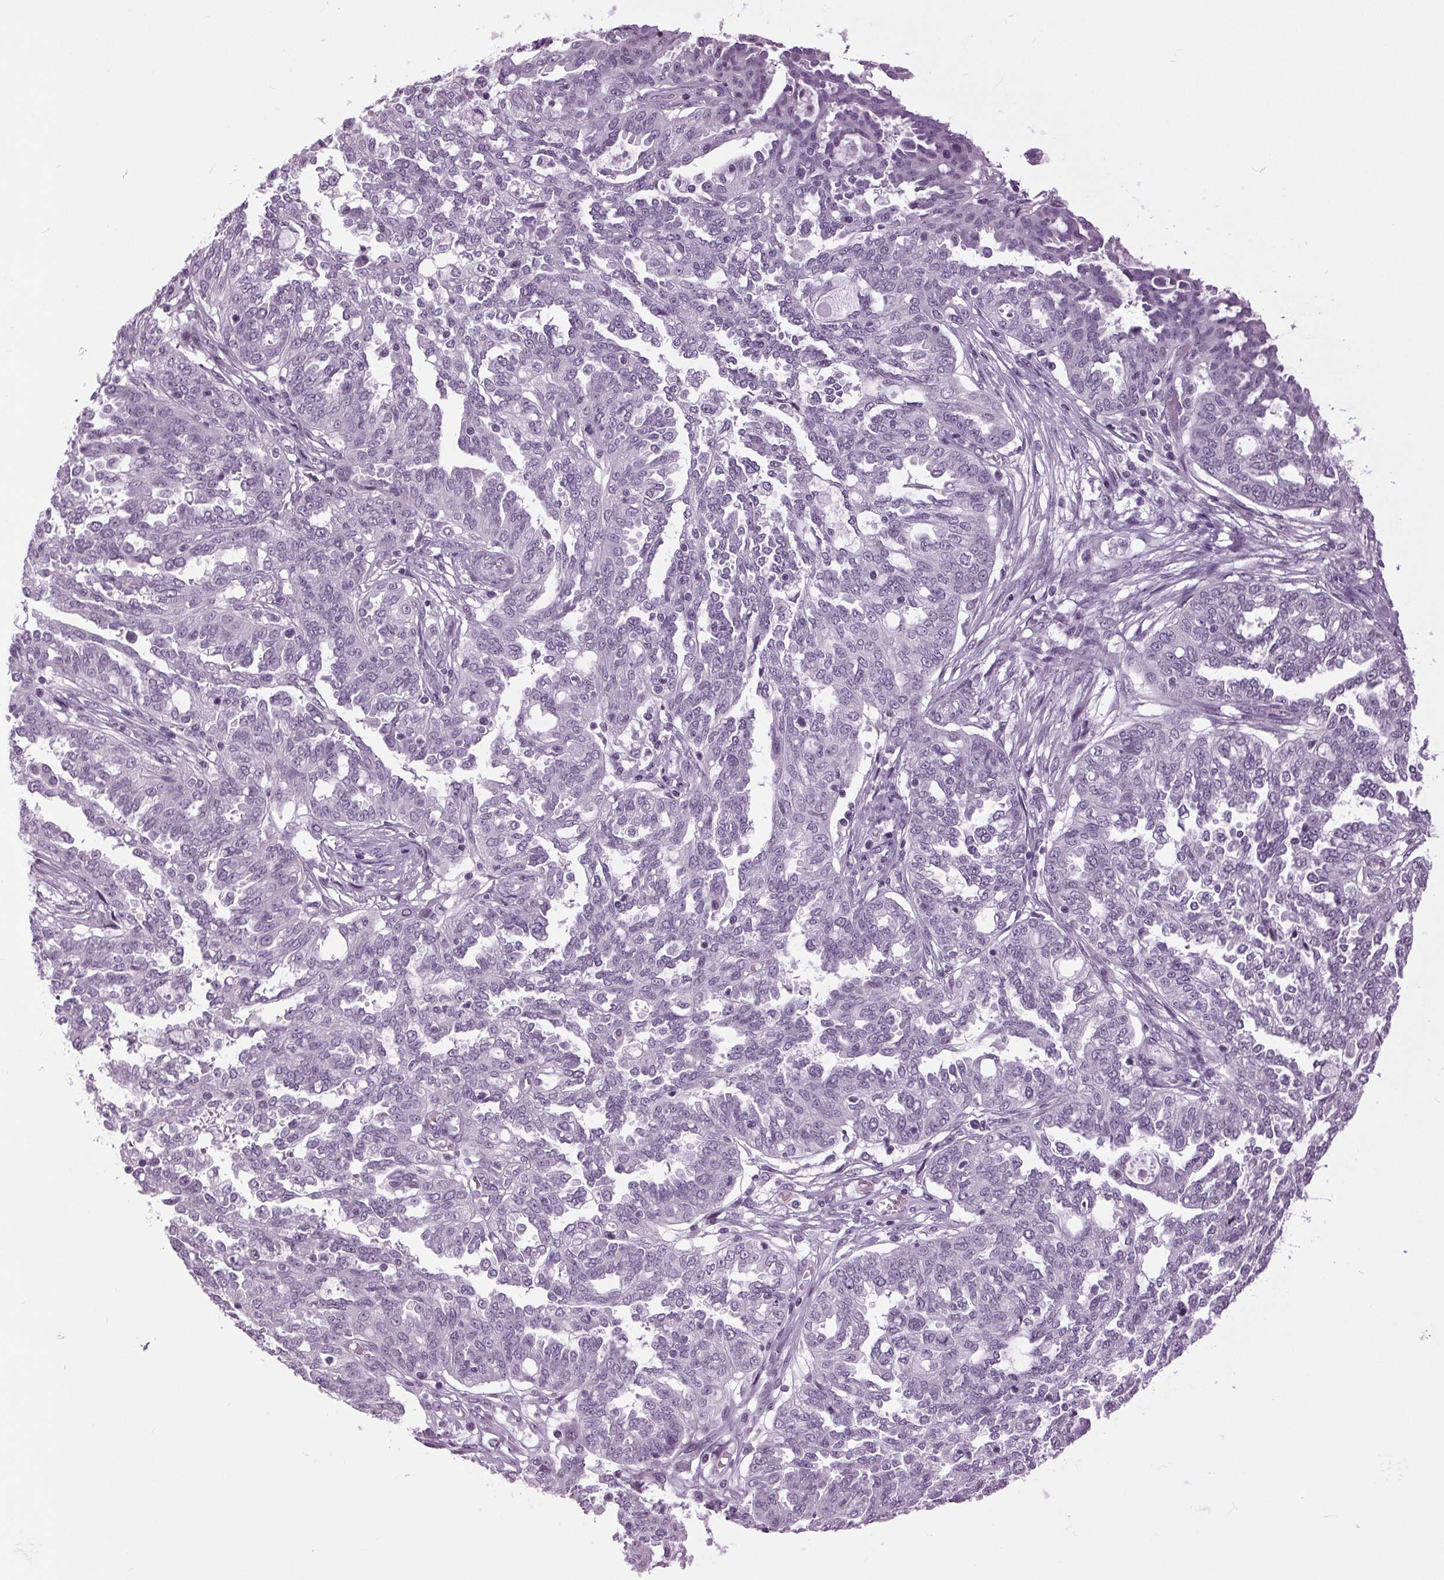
{"staining": {"intensity": "negative", "quantity": "none", "location": "none"}, "tissue": "ovarian cancer", "cell_type": "Tumor cells", "image_type": "cancer", "snomed": [{"axis": "morphology", "description": "Cystadenocarcinoma, serous, NOS"}, {"axis": "topography", "description": "Ovary"}], "caption": "DAB (3,3'-diaminobenzidine) immunohistochemical staining of human serous cystadenocarcinoma (ovarian) reveals no significant expression in tumor cells.", "gene": "DNAH12", "patient": {"sex": "female", "age": 67}}